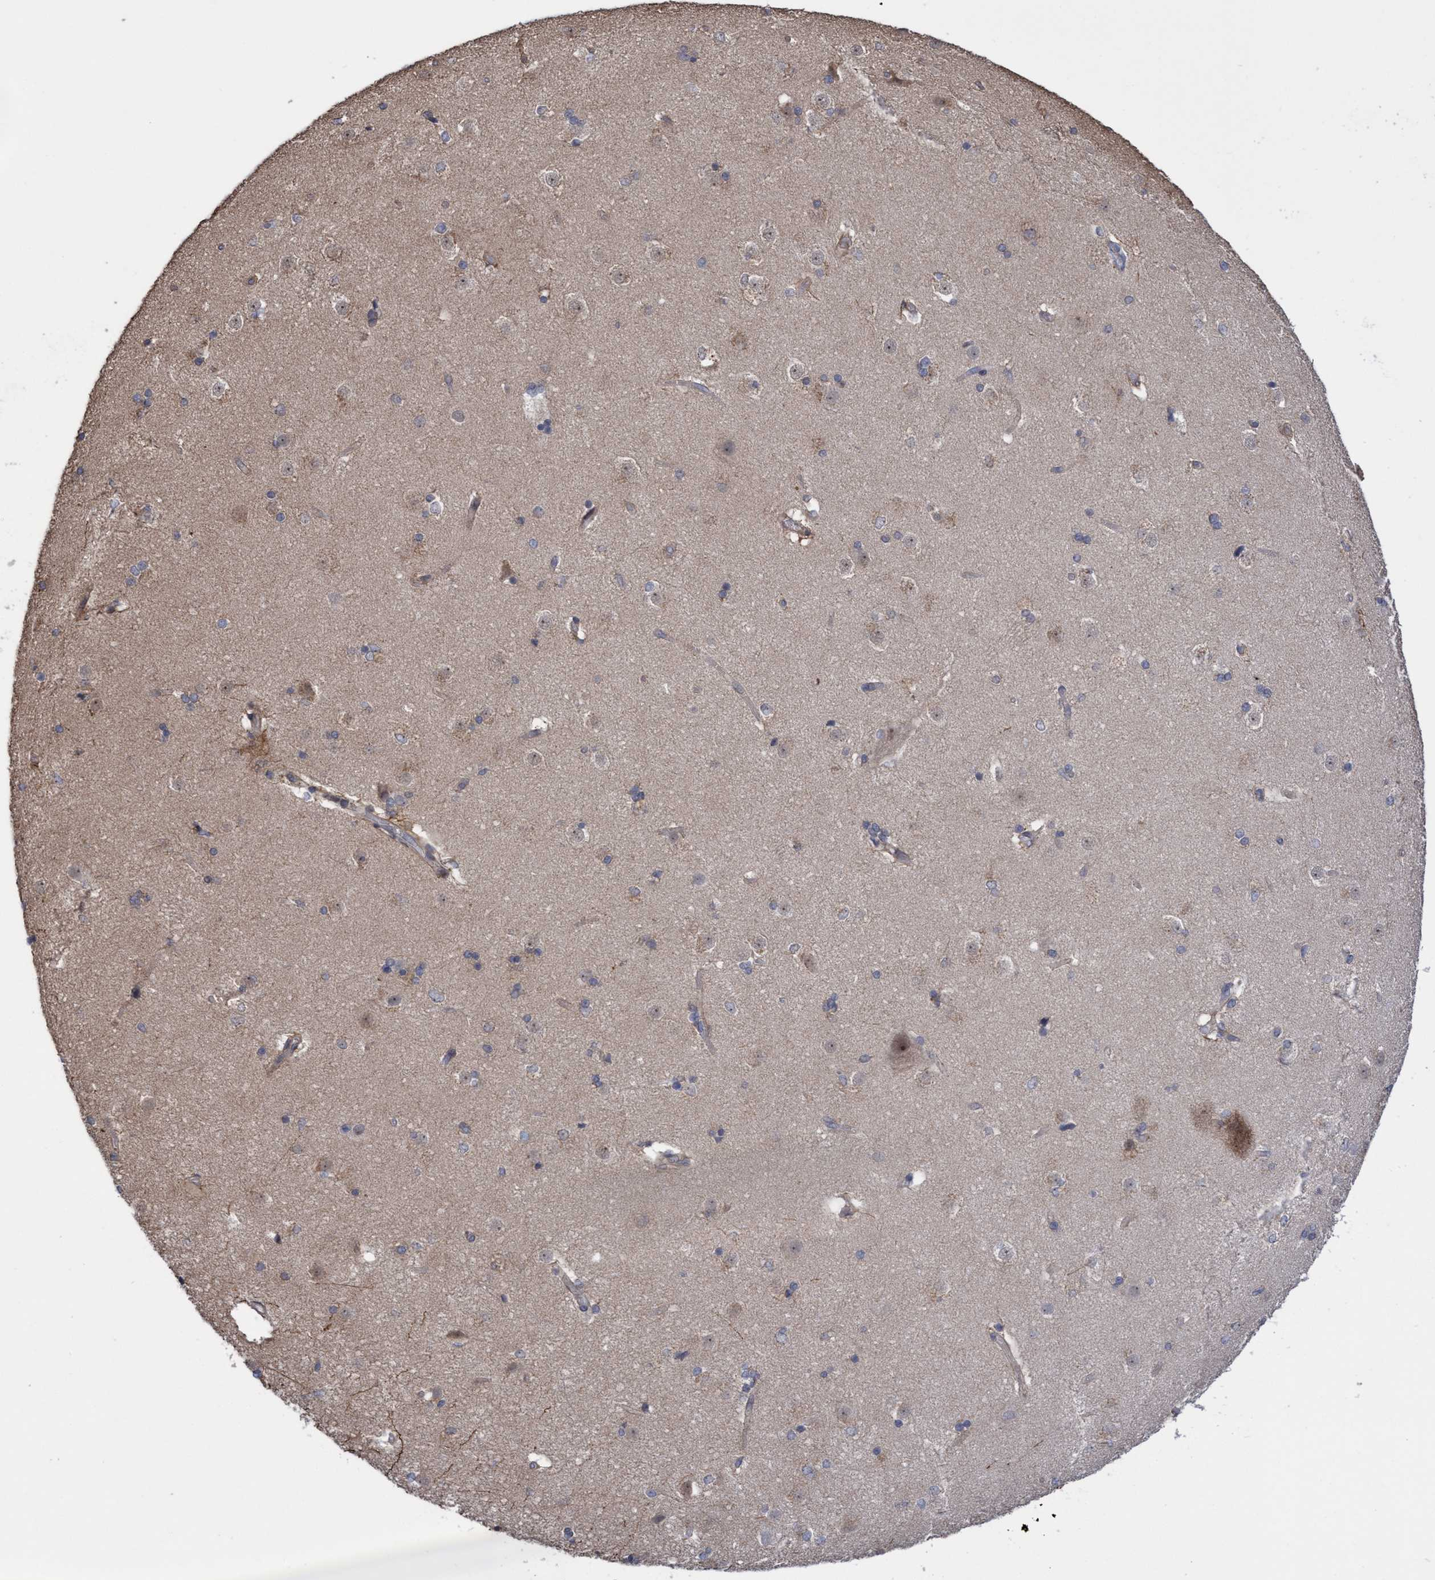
{"staining": {"intensity": "moderate", "quantity": "<25%", "location": "cytoplasmic/membranous"}, "tissue": "caudate", "cell_type": "Glial cells", "image_type": "normal", "snomed": [{"axis": "morphology", "description": "Normal tissue, NOS"}, {"axis": "topography", "description": "Lateral ventricle wall"}], "caption": "Glial cells display low levels of moderate cytoplasmic/membranous staining in about <25% of cells in unremarkable human caudate.", "gene": "SLBP", "patient": {"sex": "female", "age": 19}}